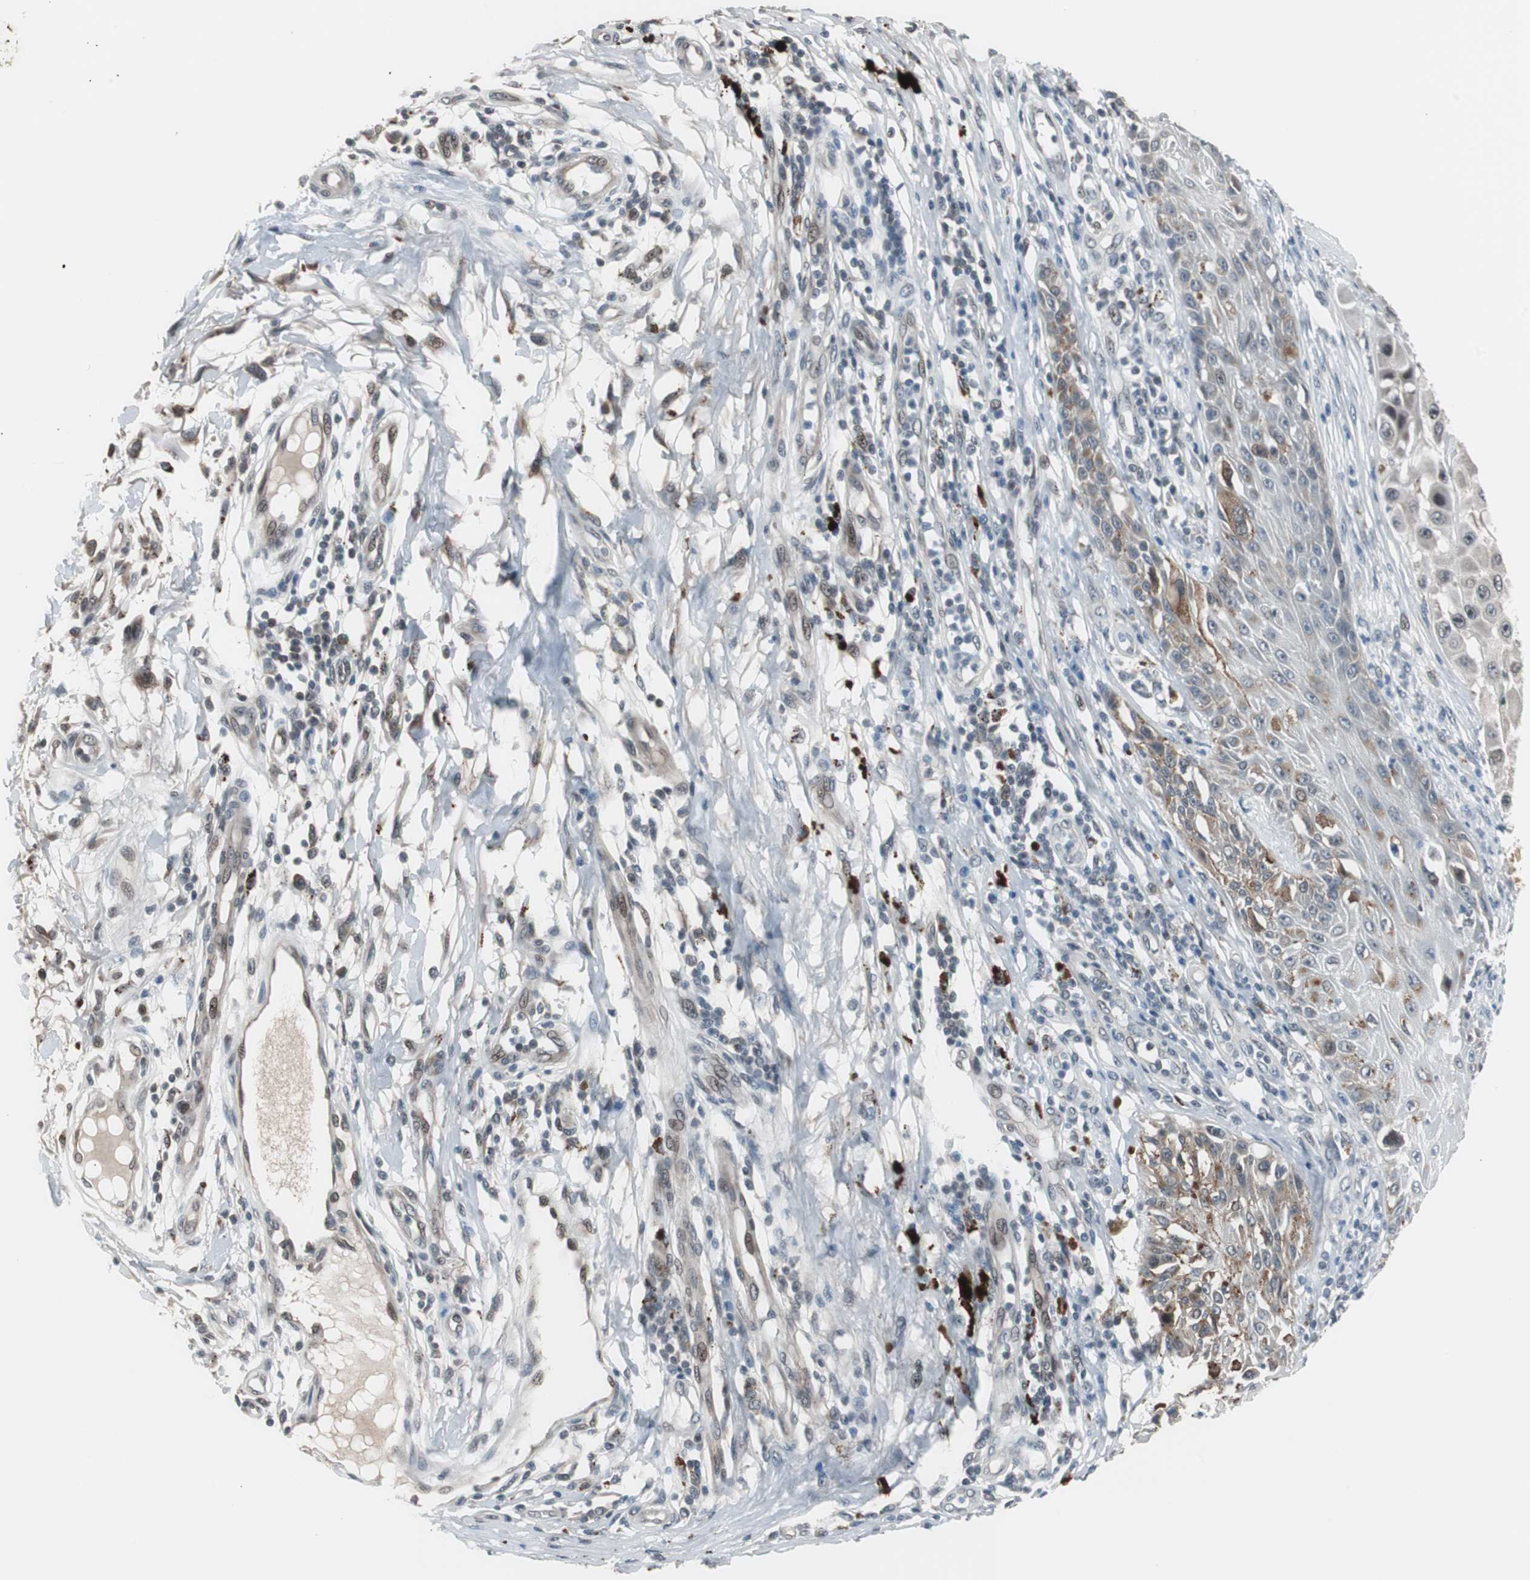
{"staining": {"intensity": "weak", "quantity": "25%-75%", "location": "cytoplasmic/membranous,nuclear"}, "tissue": "melanoma", "cell_type": "Tumor cells", "image_type": "cancer", "snomed": [{"axis": "morphology", "description": "Malignant melanoma, NOS"}, {"axis": "topography", "description": "Skin"}], "caption": "Immunohistochemical staining of human melanoma exhibits weak cytoplasmic/membranous and nuclear protein staining in approximately 25%-75% of tumor cells.", "gene": "BOLA1", "patient": {"sex": "female", "age": 81}}